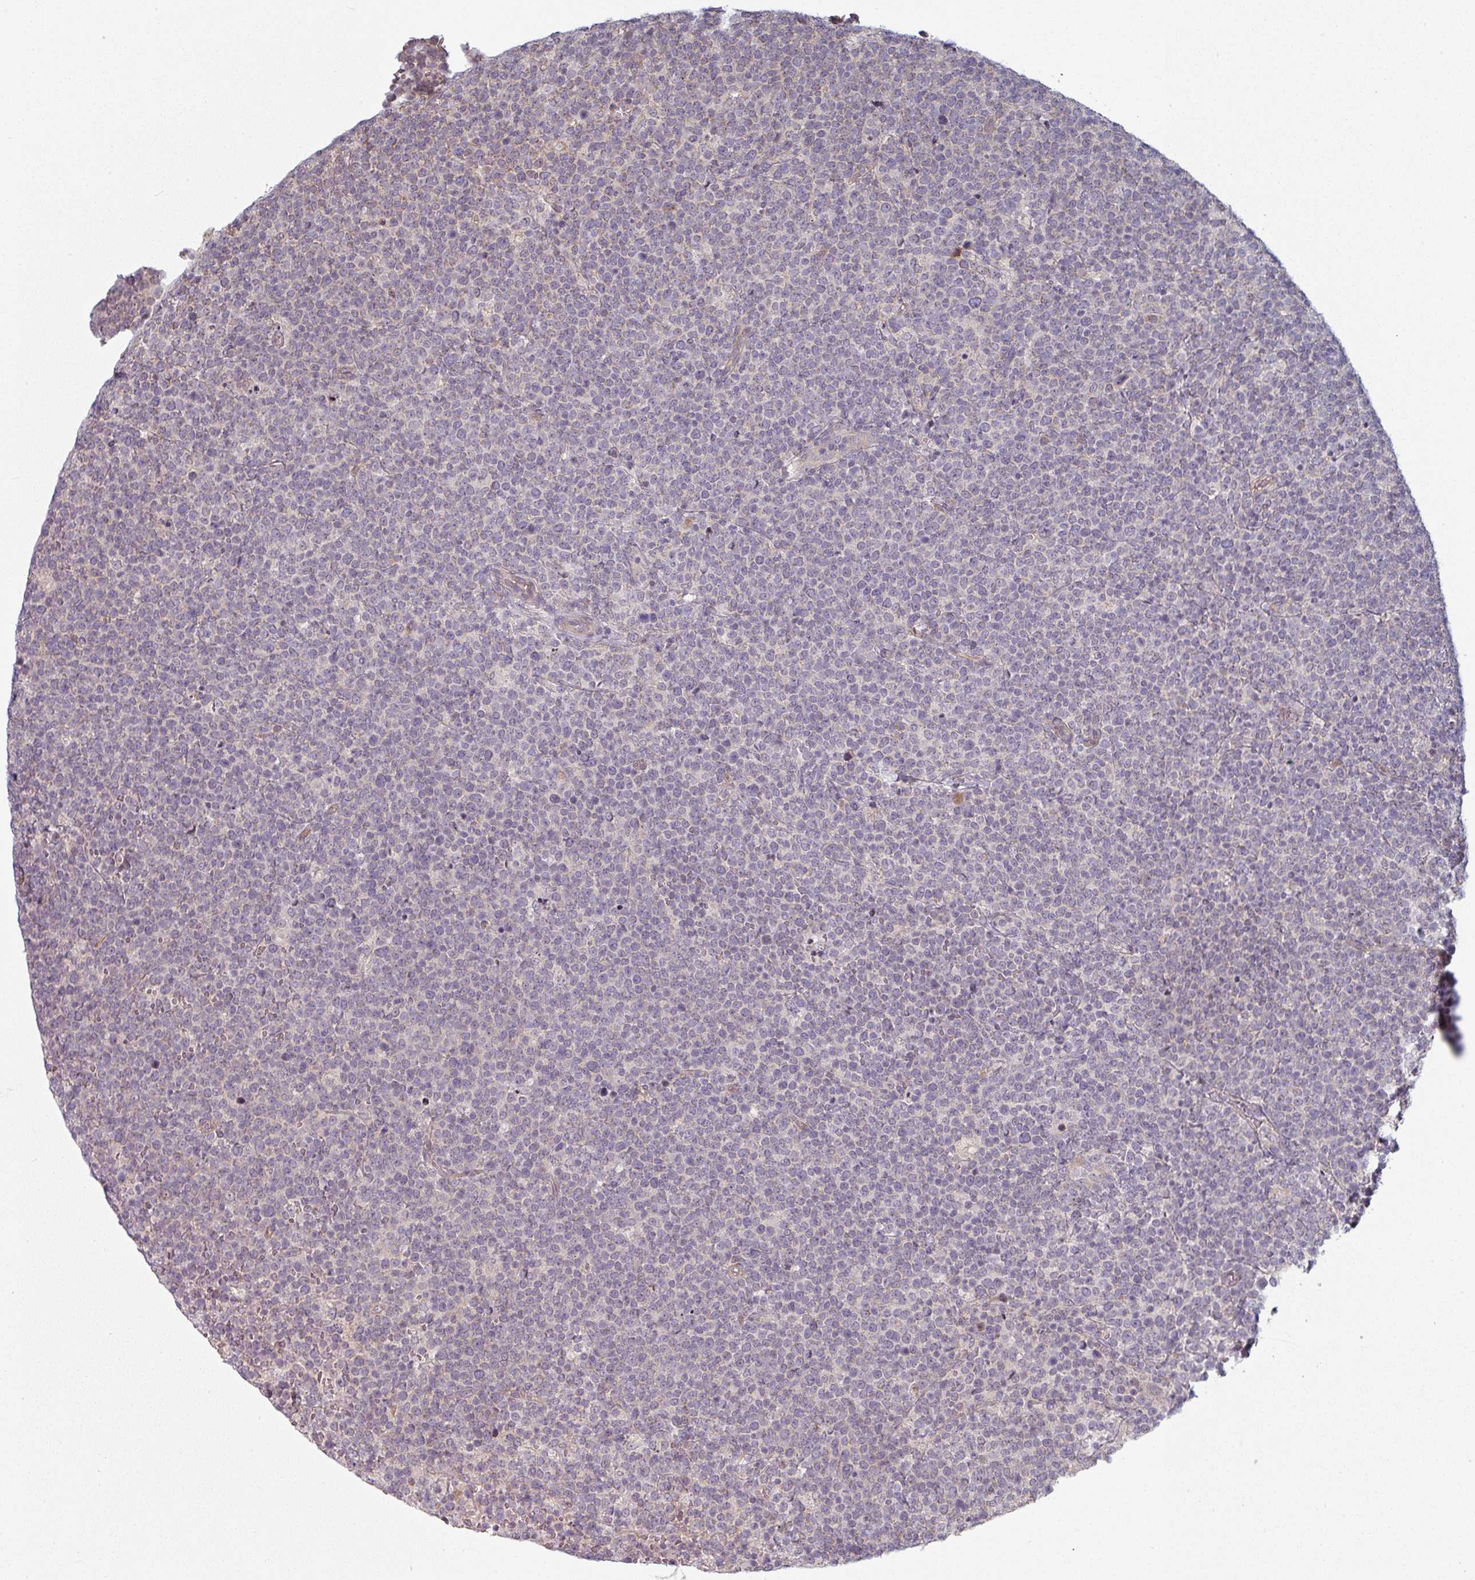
{"staining": {"intensity": "negative", "quantity": "none", "location": "none"}, "tissue": "lymphoma", "cell_type": "Tumor cells", "image_type": "cancer", "snomed": [{"axis": "morphology", "description": "Malignant lymphoma, non-Hodgkin's type, High grade"}, {"axis": "topography", "description": "Lymph node"}], "caption": "This is an immunohistochemistry (IHC) image of human lymphoma. There is no positivity in tumor cells.", "gene": "PLEKHJ1", "patient": {"sex": "male", "age": 61}}